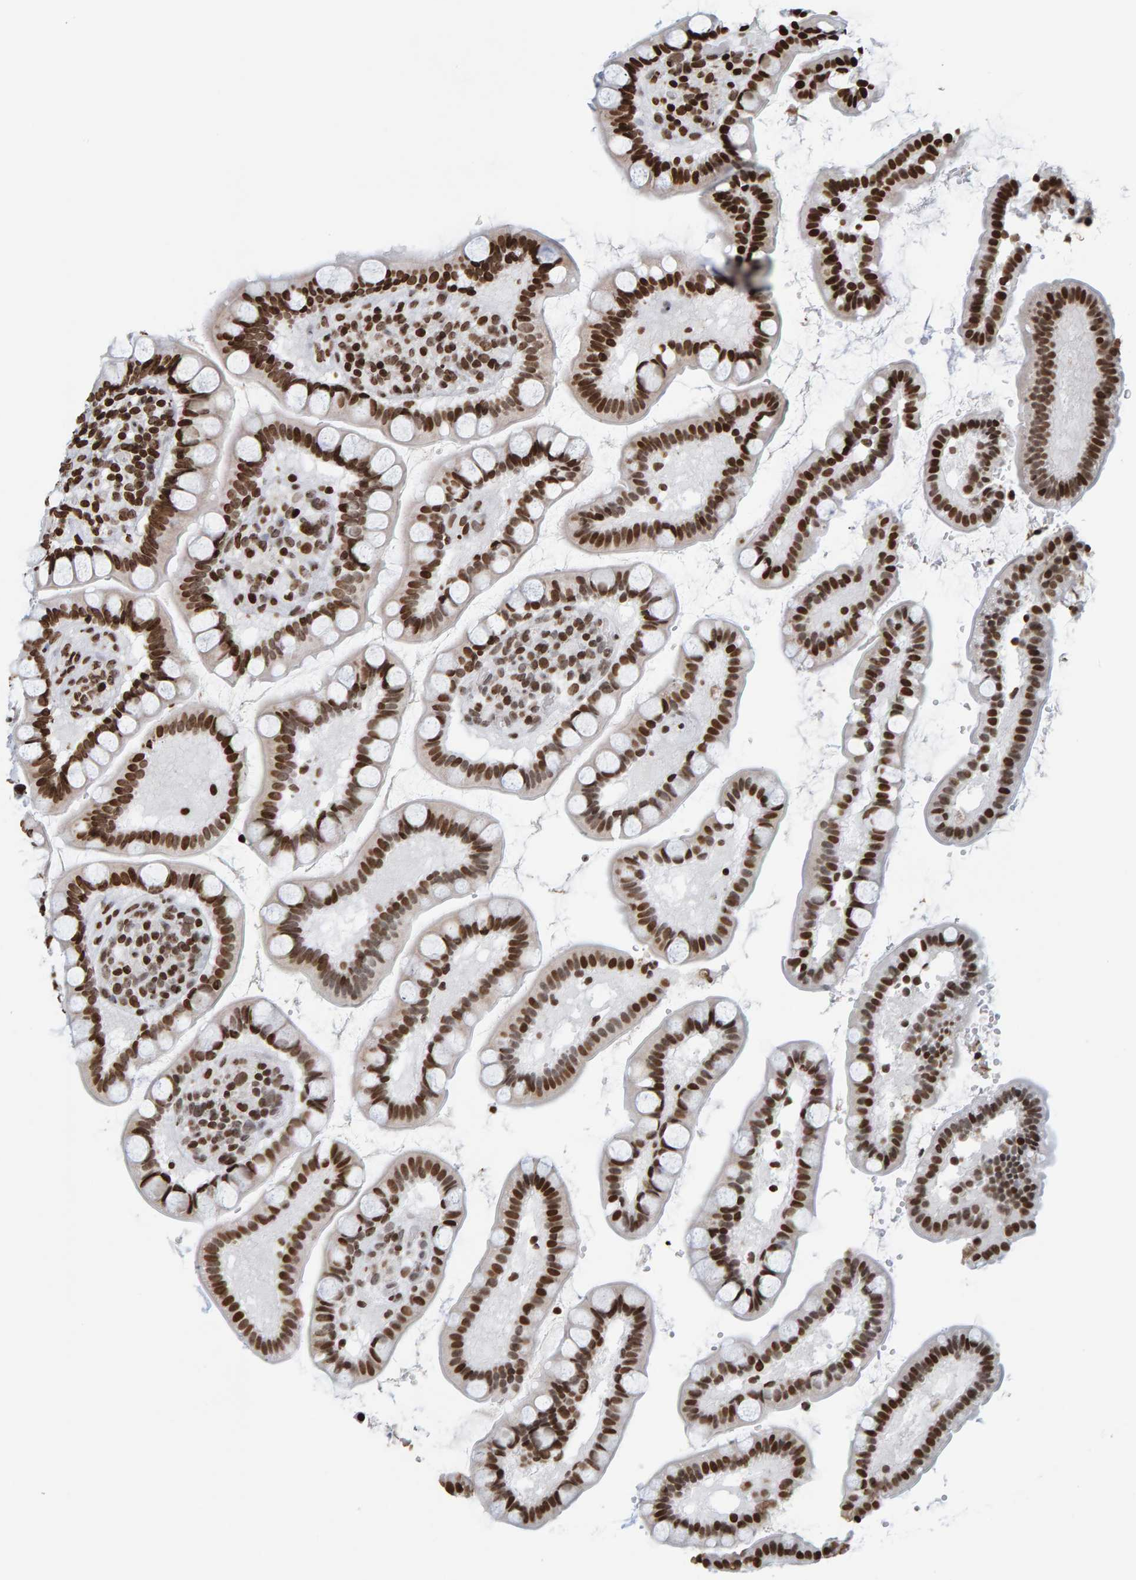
{"staining": {"intensity": "strong", "quantity": ">75%", "location": "nuclear"}, "tissue": "small intestine", "cell_type": "Glandular cells", "image_type": "normal", "snomed": [{"axis": "morphology", "description": "Normal tissue, NOS"}, {"axis": "topography", "description": "Small intestine"}], "caption": "The immunohistochemical stain highlights strong nuclear staining in glandular cells of unremarkable small intestine.", "gene": "BRF2", "patient": {"sex": "female", "age": 84}}